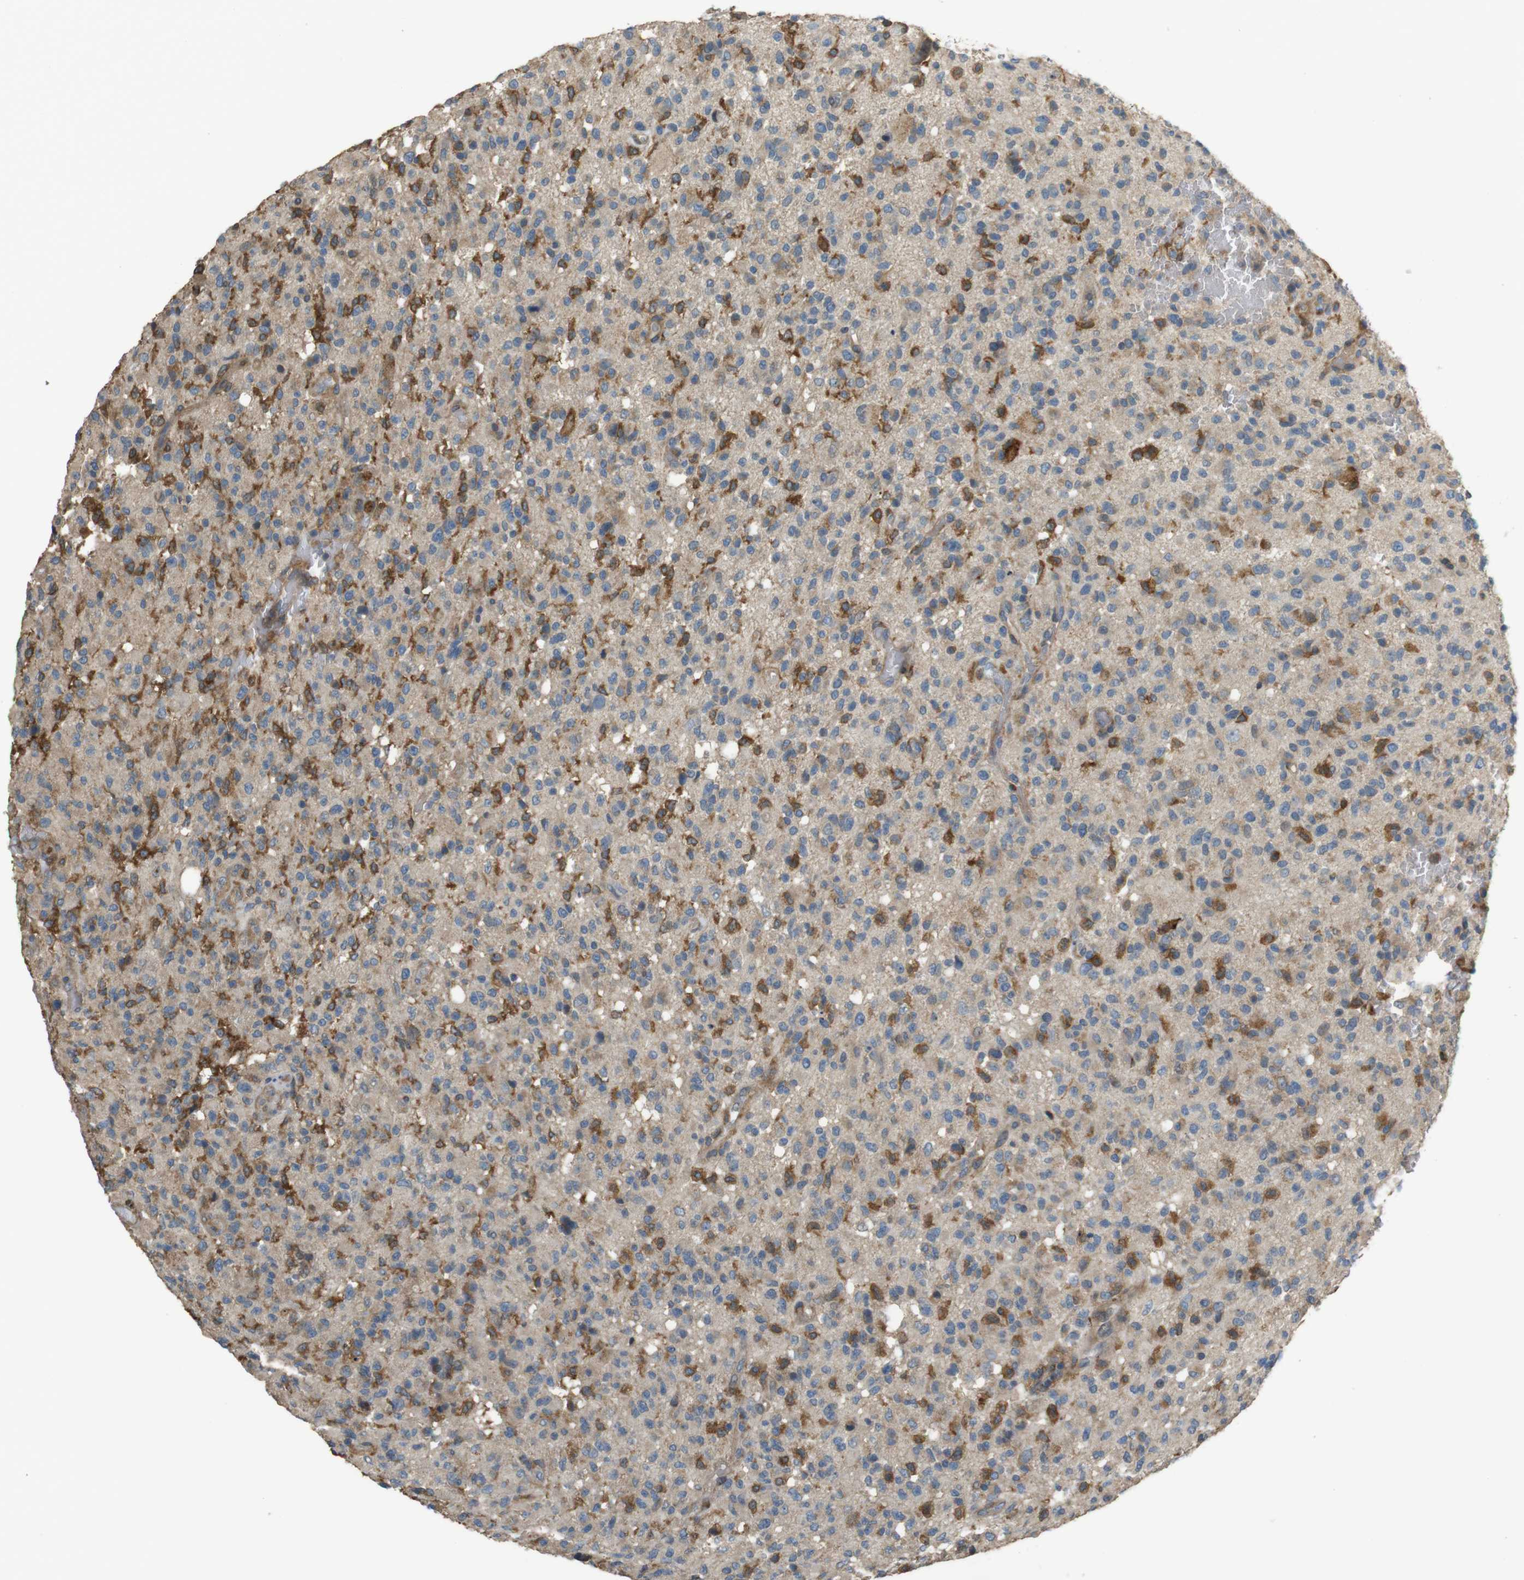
{"staining": {"intensity": "moderate", "quantity": "25%-75%", "location": "cytoplasmic/membranous"}, "tissue": "glioma", "cell_type": "Tumor cells", "image_type": "cancer", "snomed": [{"axis": "morphology", "description": "Glioma, malignant, High grade"}, {"axis": "topography", "description": "Brain"}], "caption": "Protein staining by immunohistochemistry (IHC) exhibits moderate cytoplasmic/membranous positivity in approximately 25%-75% of tumor cells in malignant high-grade glioma.", "gene": "ARHGAP24", "patient": {"sex": "male", "age": 71}}